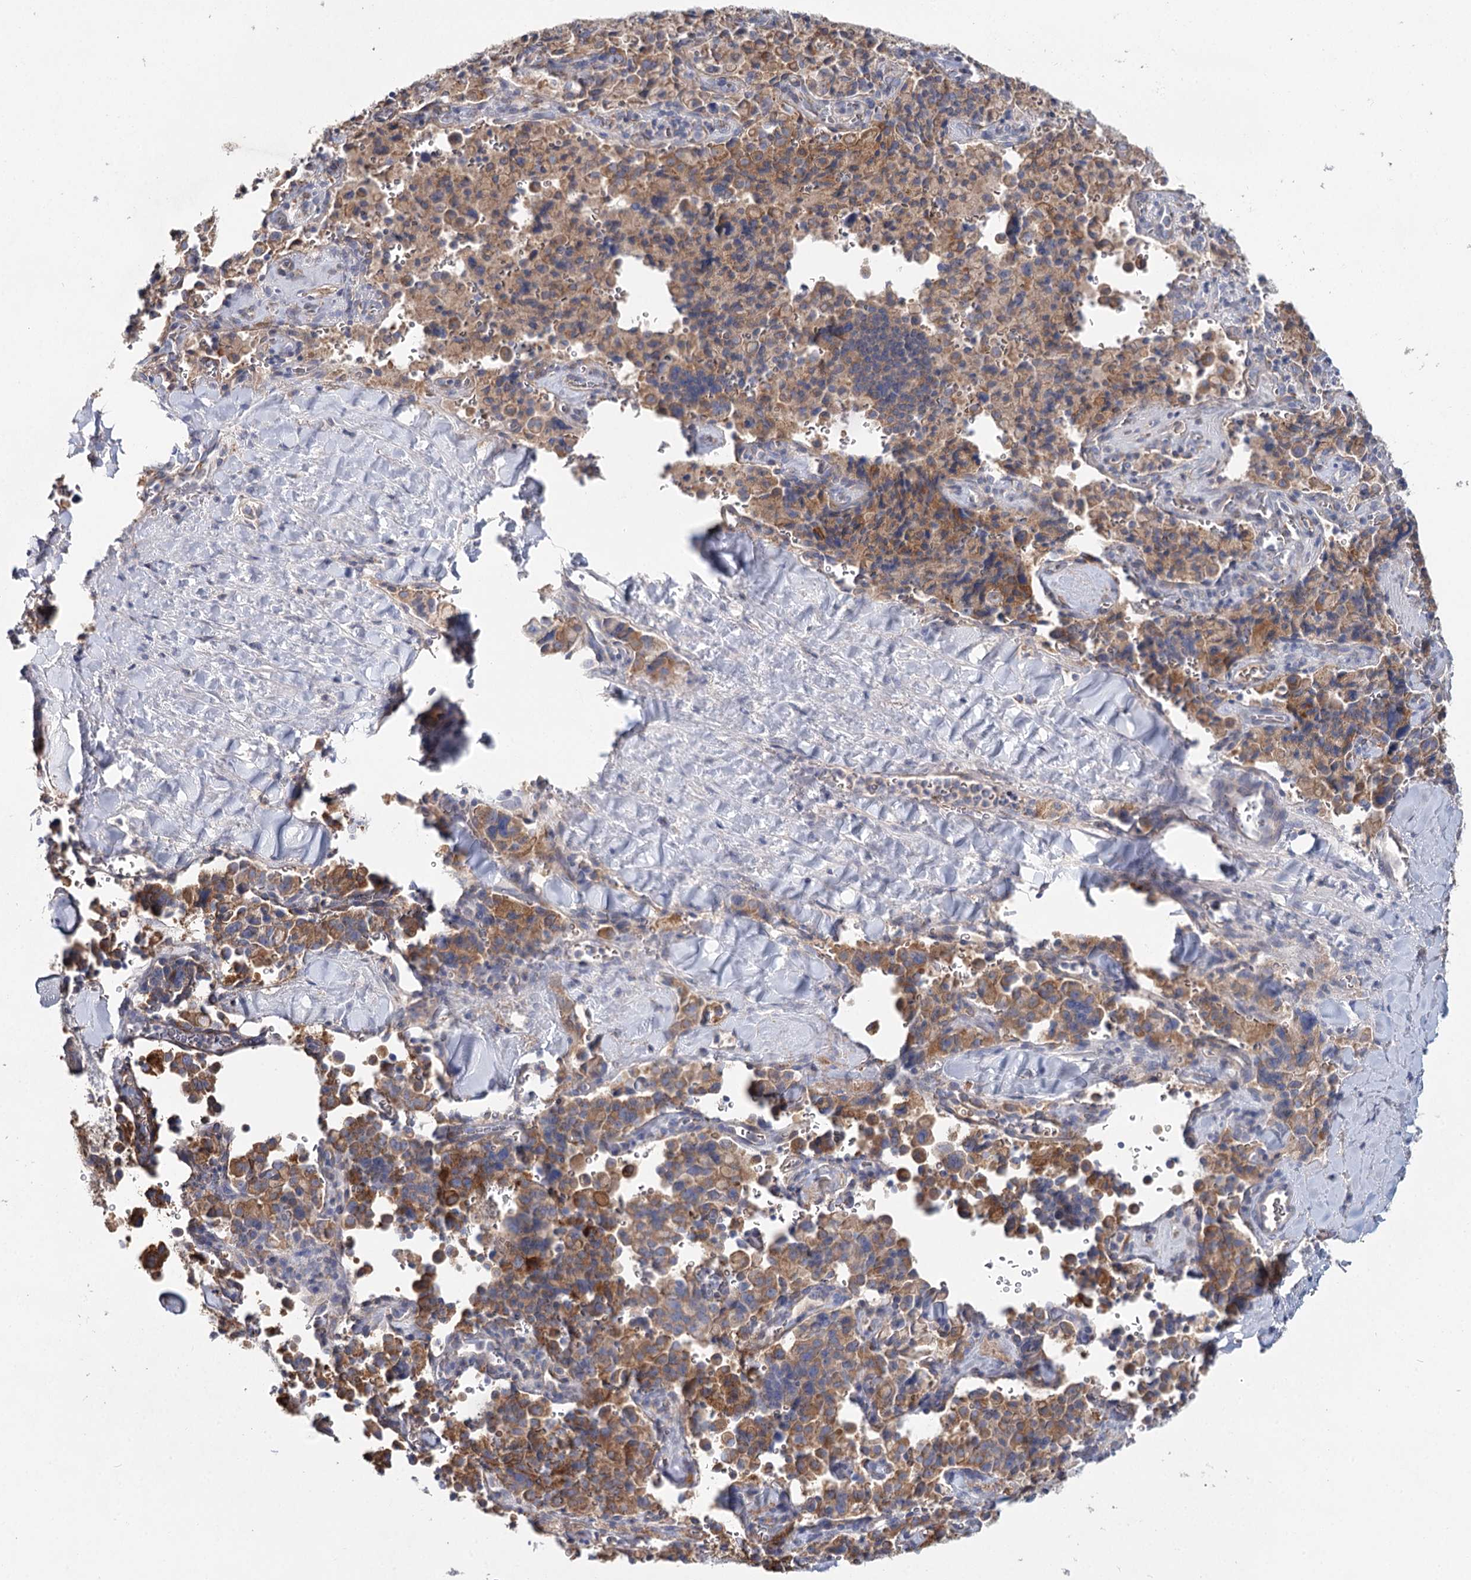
{"staining": {"intensity": "moderate", "quantity": ">75%", "location": "cytoplasmic/membranous"}, "tissue": "pancreatic cancer", "cell_type": "Tumor cells", "image_type": "cancer", "snomed": [{"axis": "morphology", "description": "Adenocarcinoma, NOS"}, {"axis": "topography", "description": "Pancreas"}], "caption": "The immunohistochemical stain highlights moderate cytoplasmic/membranous expression in tumor cells of pancreatic adenocarcinoma tissue. Nuclei are stained in blue.", "gene": "ARHGAP44", "patient": {"sex": "male", "age": 65}}